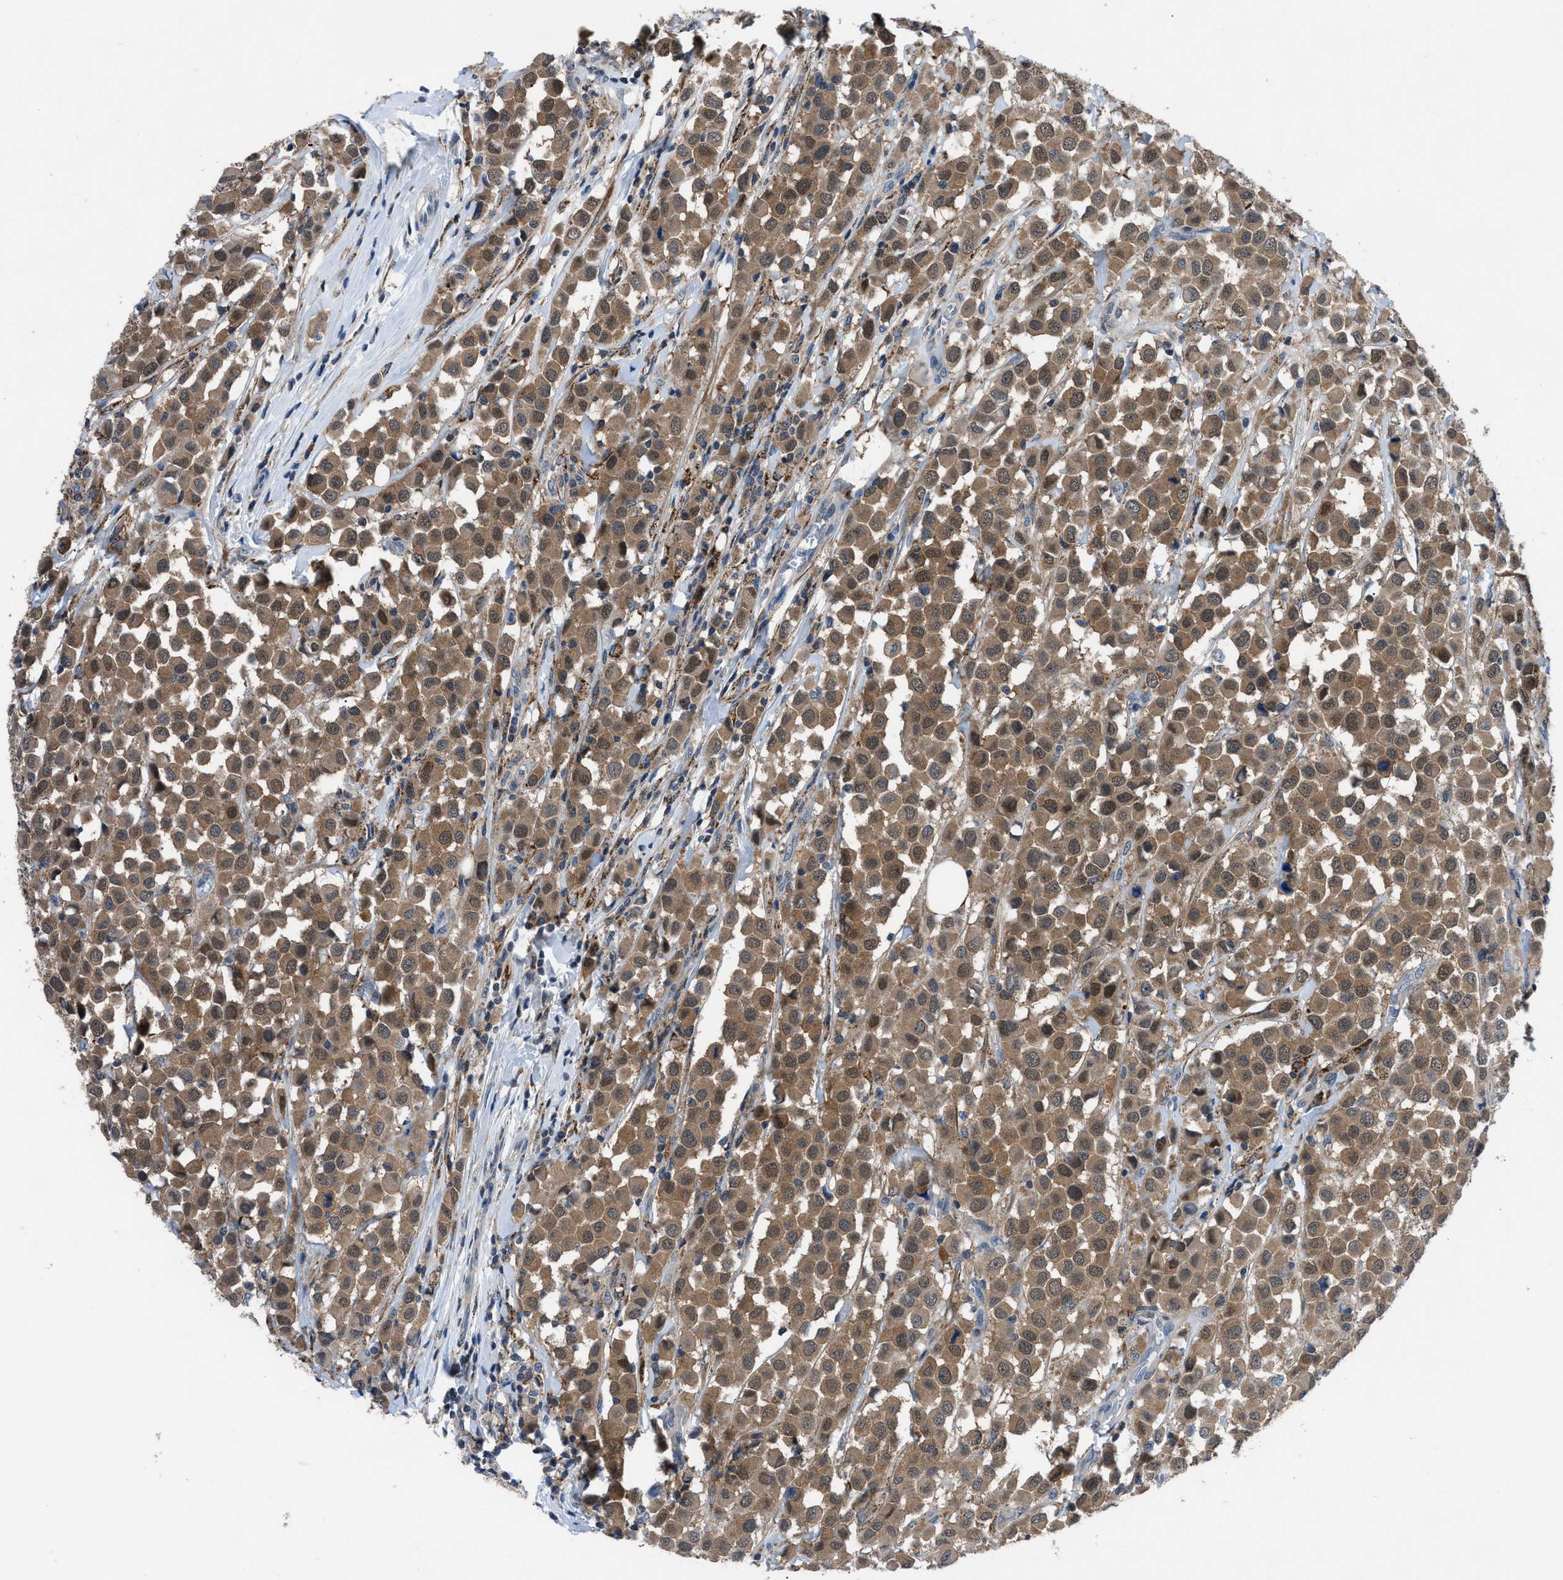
{"staining": {"intensity": "moderate", "quantity": ">75%", "location": "cytoplasmic/membranous,nuclear"}, "tissue": "breast cancer", "cell_type": "Tumor cells", "image_type": "cancer", "snomed": [{"axis": "morphology", "description": "Duct carcinoma"}, {"axis": "topography", "description": "Breast"}], "caption": "IHC of human breast cancer (invasive ductal carcinoma) displays medium levels of moderate cytoplasmic/membranous and nuclear positivity in about >75% of tumor cells.", "gene": "TMEM45B", "patient": {"sex": "female", "age": 61}}